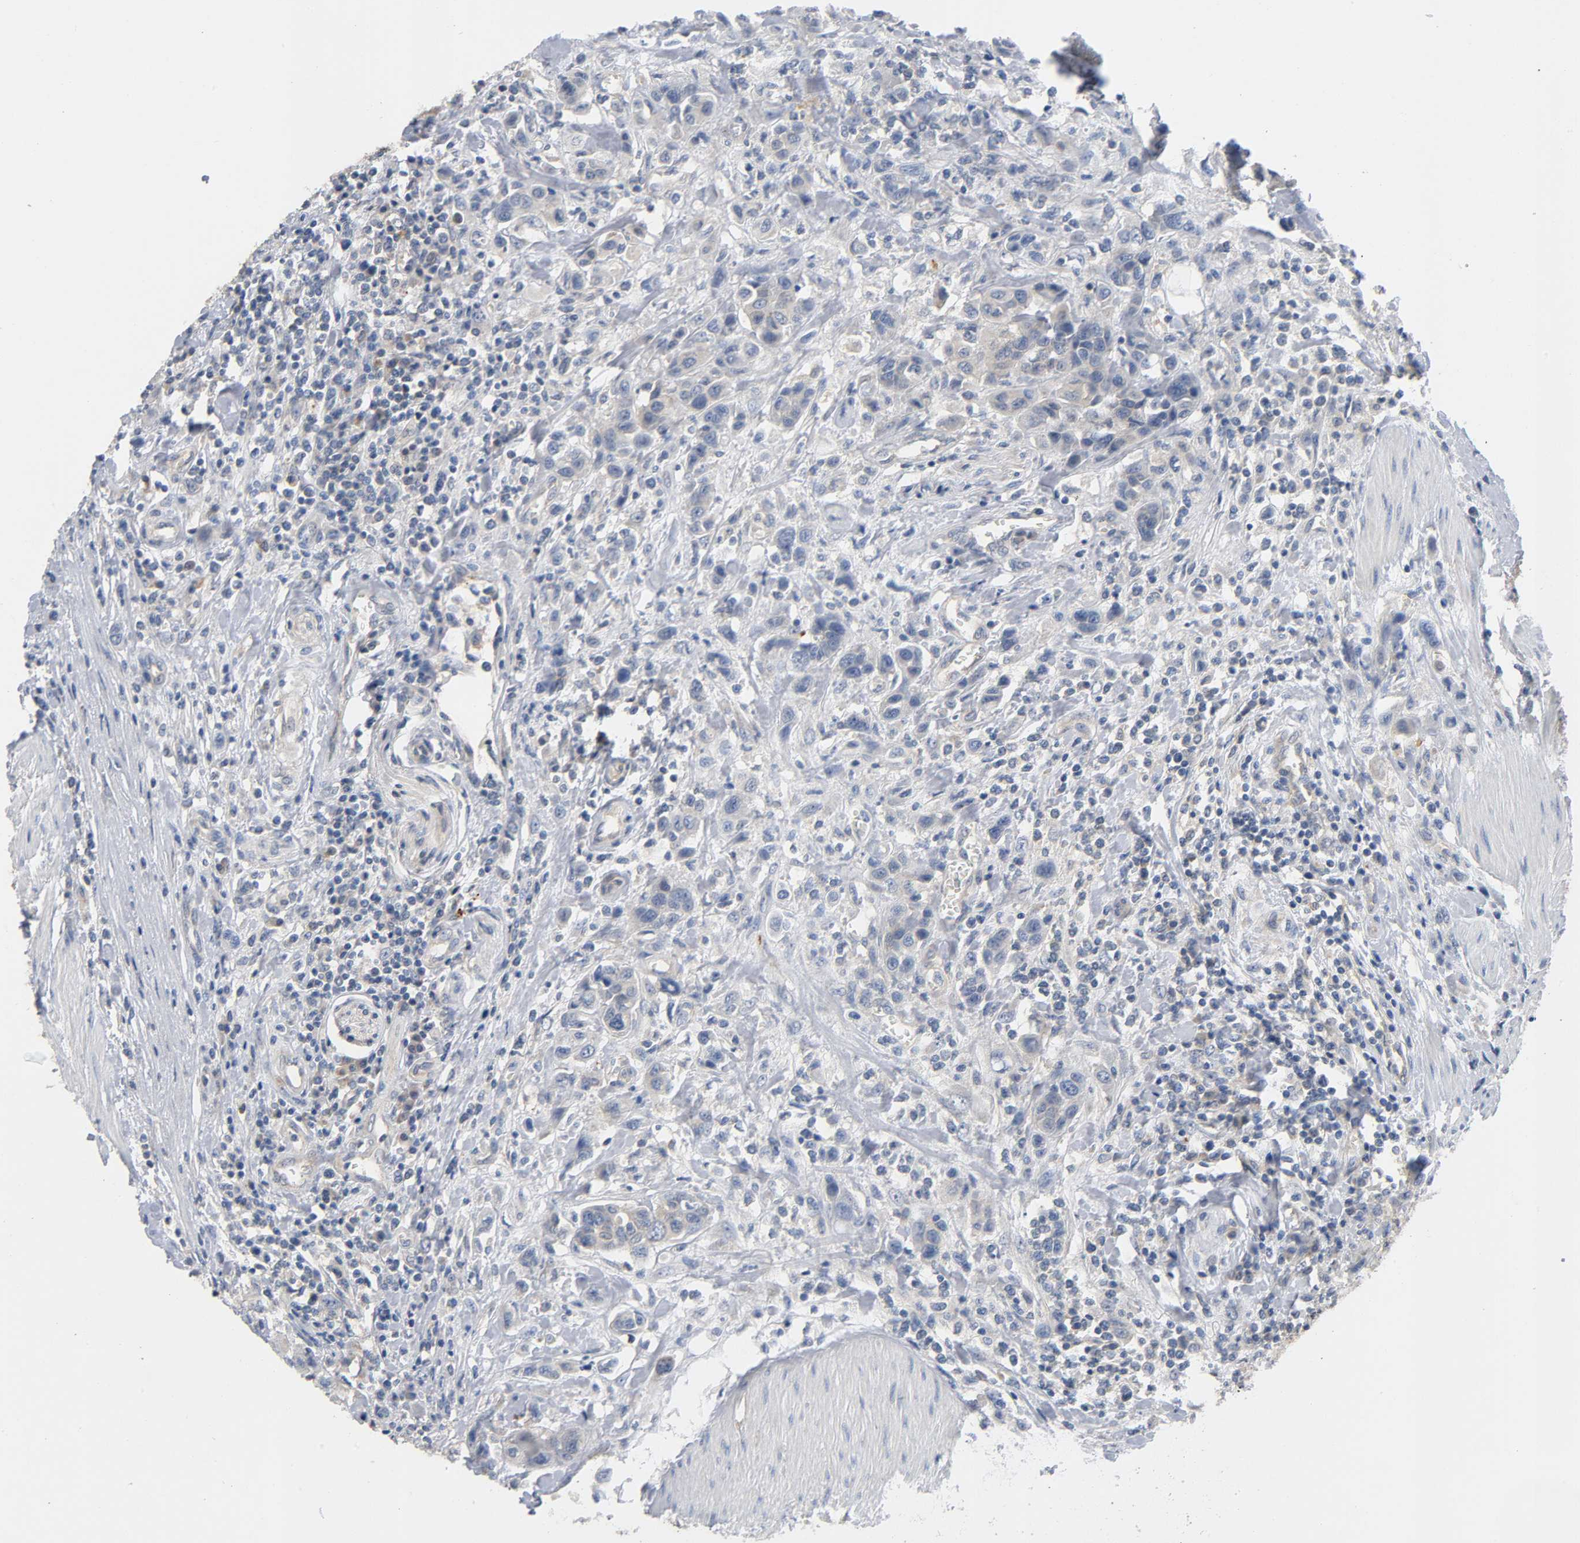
{"staining": {"intensity": "weak", "quantity": ">75%", "location": "cytoplasmic/membranous"}, "tissue": "urothelial cancer", "cell_type": "Tumor cells", "image_type": "cancer", "snomed": [{"axis": "morphology", "description": "Urothelial carcinoma, High grade"}, {"axis": "topography", "description": "Urinary bladder"}], "caption": "Immunohistochemical staining of human urothelial cancer demonstrates low levels of weak cytoplasmic/membranous protein staining in about >75% of tumor cells.", "gene": "HDAC6", "patient": {"sex": "male", "age": 50}}